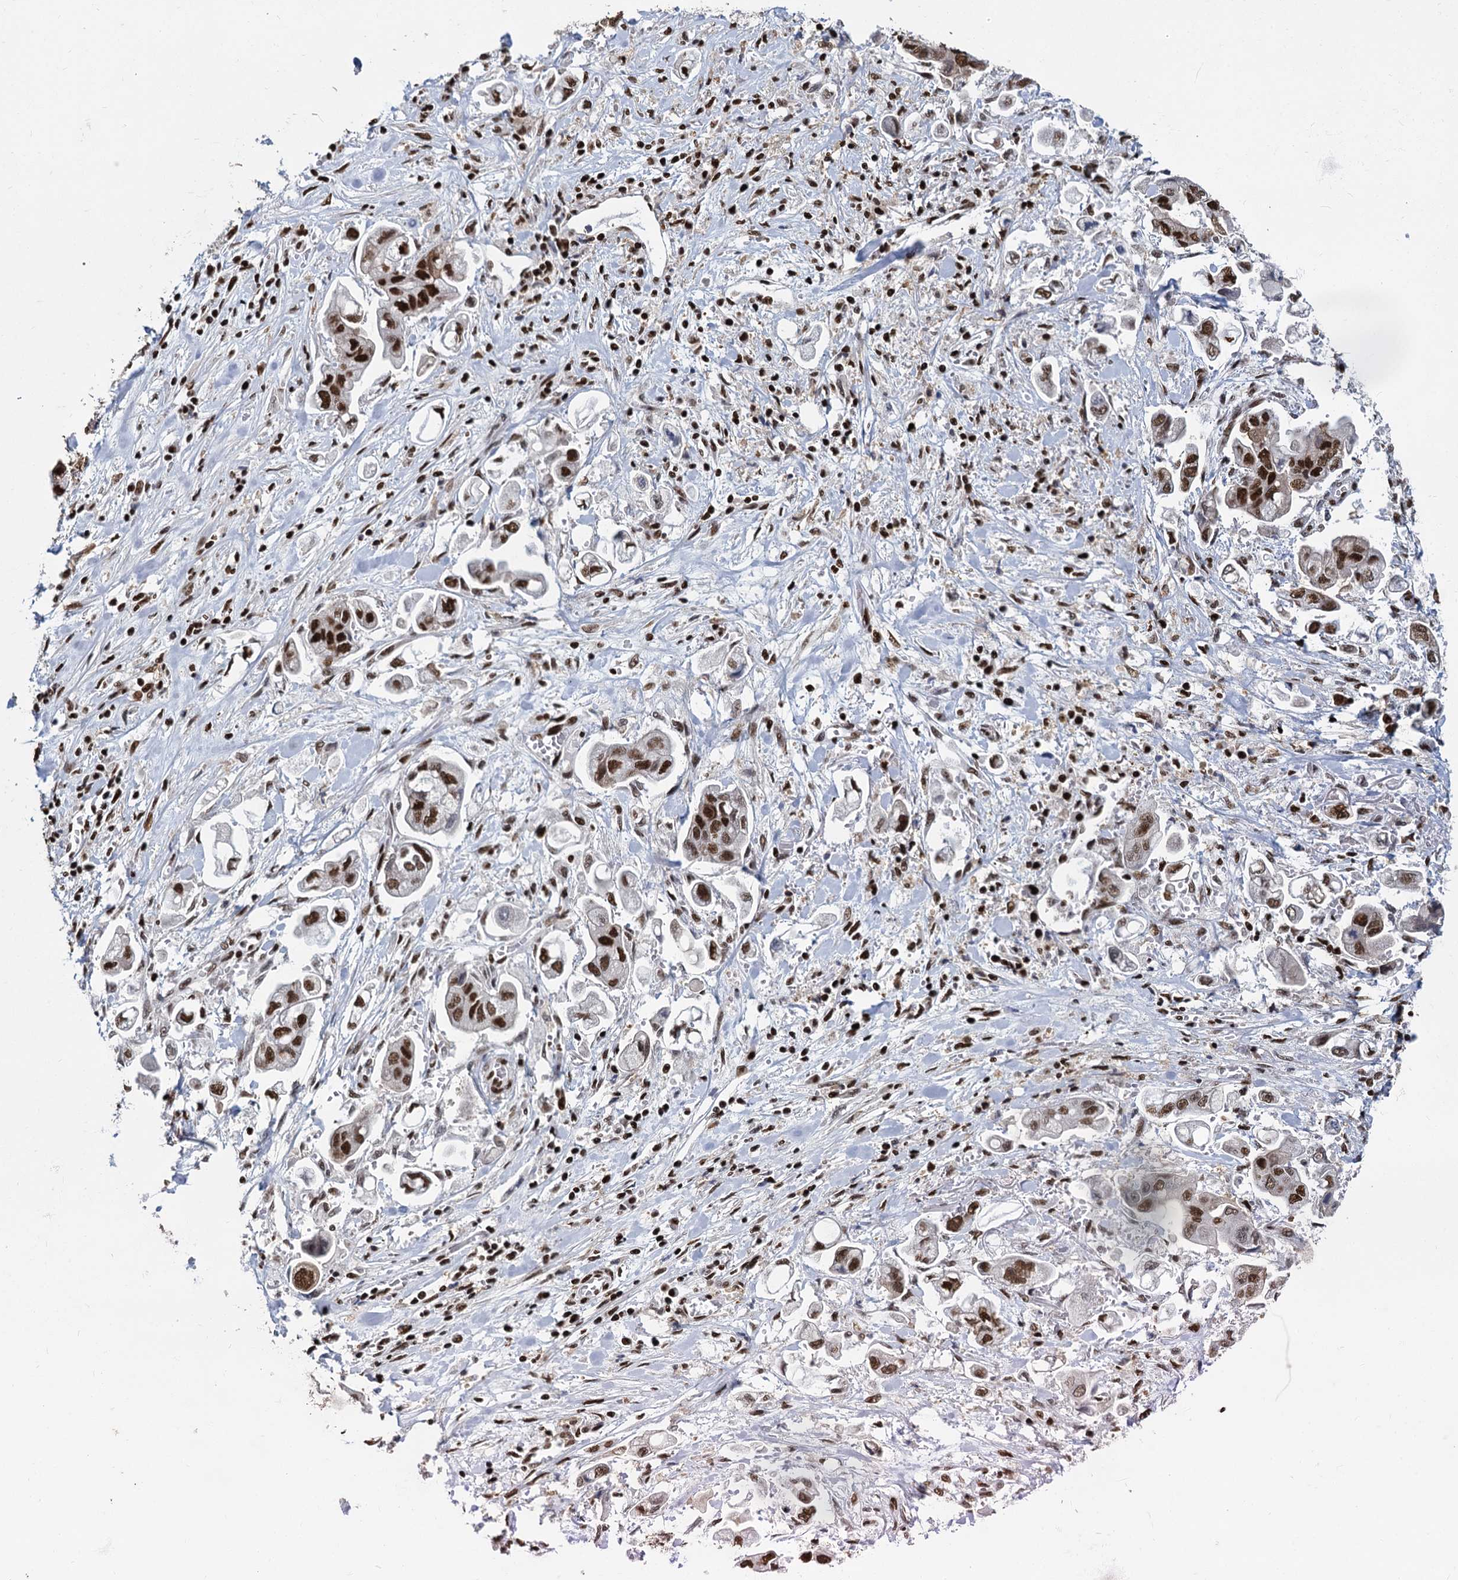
{"staining": {"intensity": "strong", "quantity": ">75%", "location": "nuclear"}, "tissue": "stomach cancer", "cell_type": "Tumor cells", "image_type": "cancer", "snomed": [{"axis": "morphology", "description": "Adenocarcinoma, NOS"}, {"axis": "topography", "description": "Stomach"}], "caption": "Human stomach adenocarcinoma stained for a protein (brown) displays strong nuclear positive expression in approximately >75% of tumor cells.", "gene": "DCPS", "patient": {"sex": "male", "age": 62}}